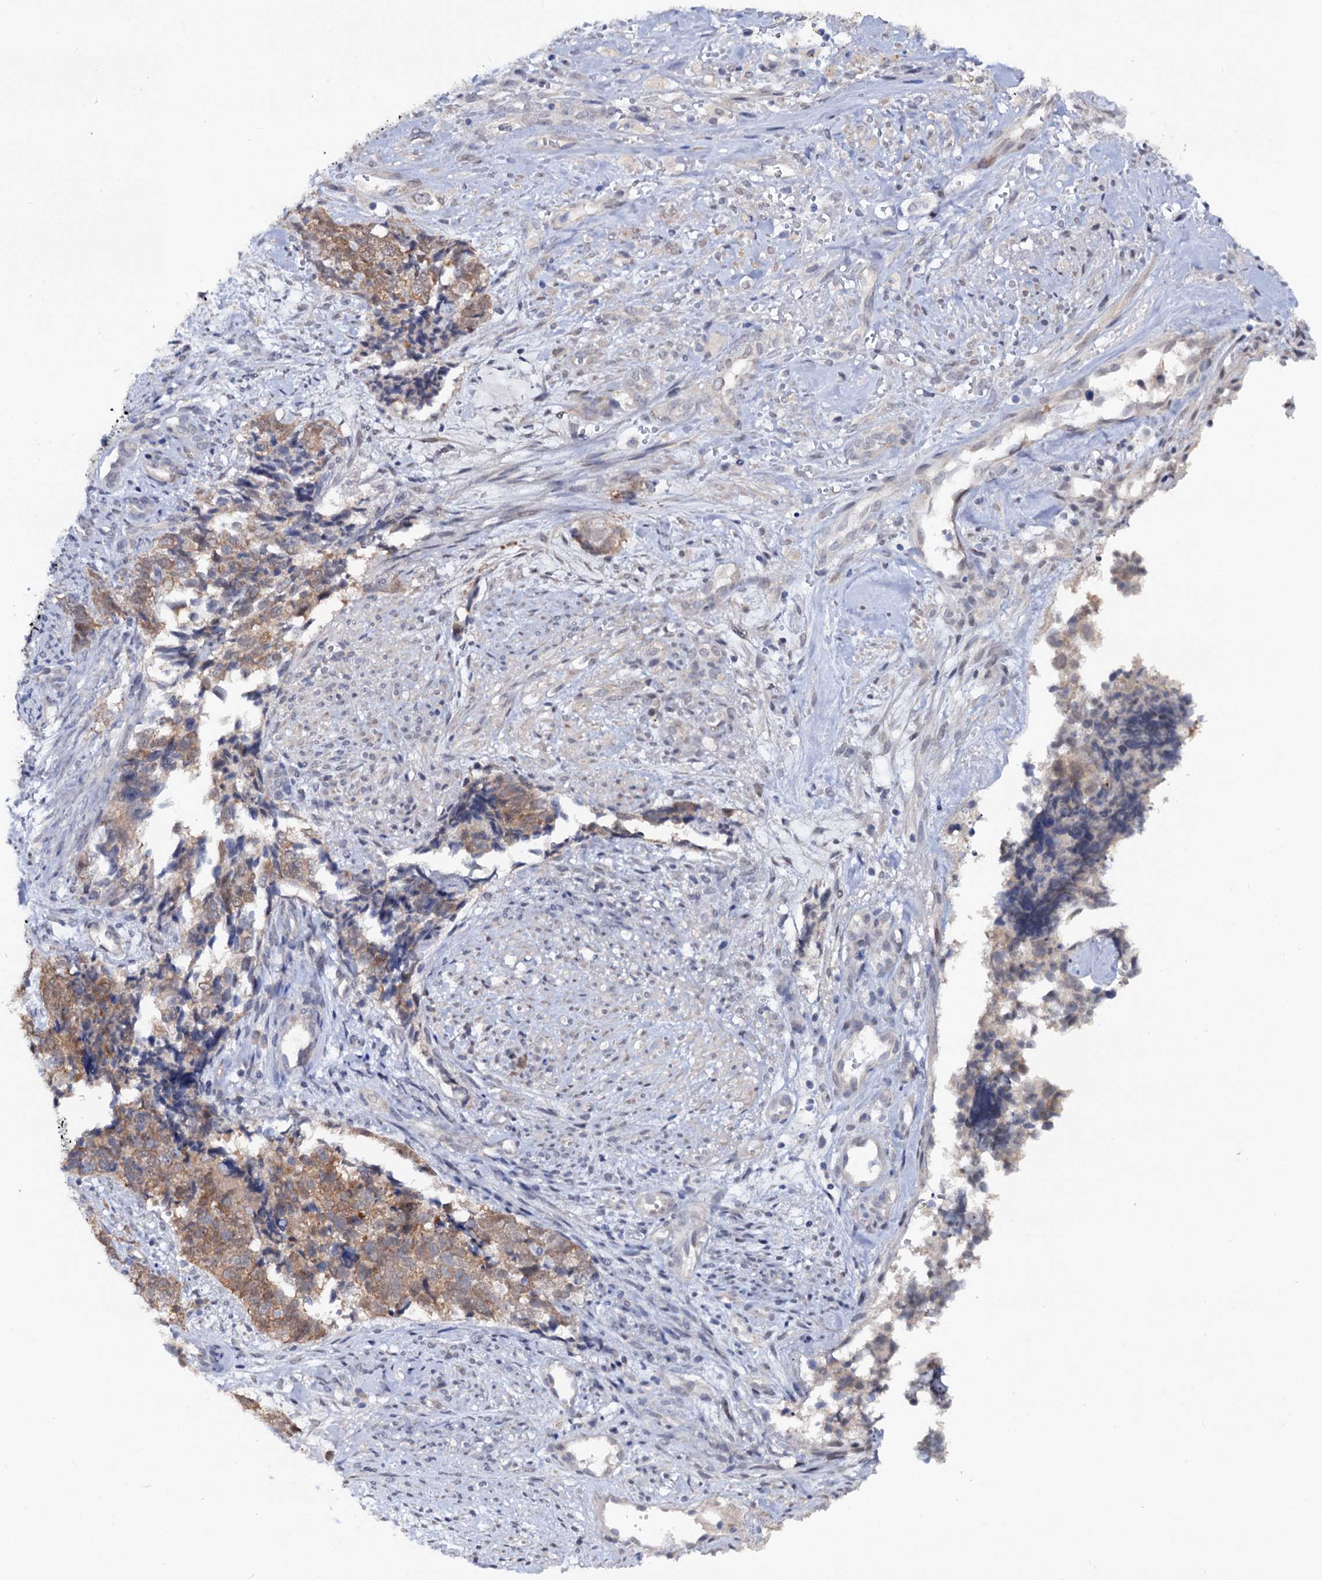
{"staining": {"intensity": "moderate", "quantity": "<25%", "location": "cytoplasmic/membranous"}, "tissue": "cervical cancer", "cell_type": "Tumor cells", "image_type": "cancer", "snomed": [{"axis": "morphology", "description": "Squamous cell carcinoma, NOS"}, {"axis": "topography", "description": "Cervix"}], "caption": "Protein expression analysis of human cervical cancer reveals moderate cytoplasmic/membranous staining in about <25% of tumor cells.", "gene": "CAPRIN2", "patient": {"sex": "female", "age": 63}}